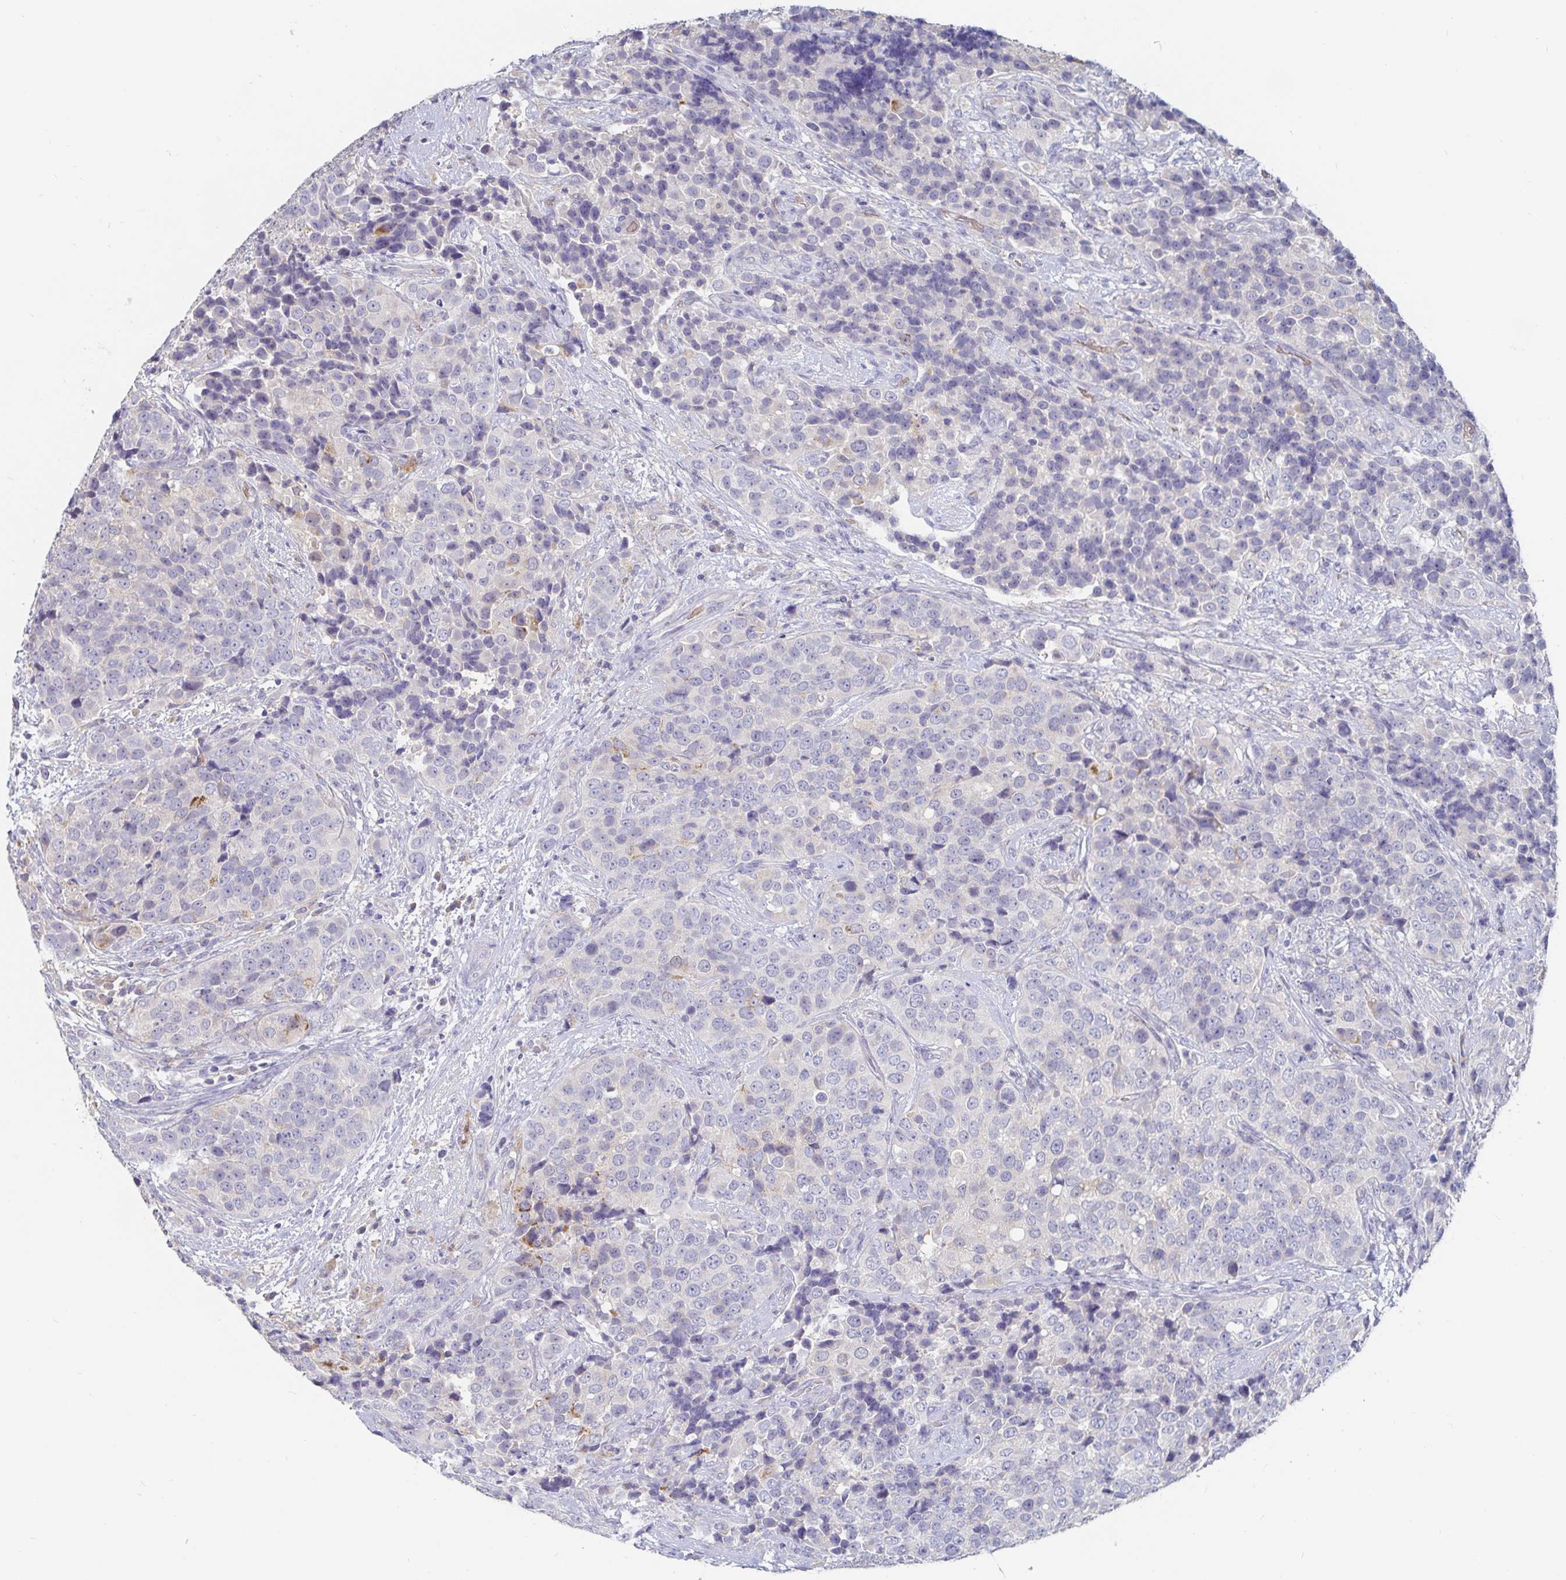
{"staining": {"intensity": "negative", "quantity": "none", "location": "none"}, "tissue": "urothelial cancer", "cell_type": "Tumor cells", "image_type": "cancer", "snomed": [{"axis": "morphology", "description": "Urothelial carcinoma, NOS"}, {"axis": "topography", "description": "Urinary bladder"}], "caption": "Tumor cells show no significant protein positivity in urothelial cancer.", "gene": "SPPL3", "patient": {"sex": "male", "age": 52}}